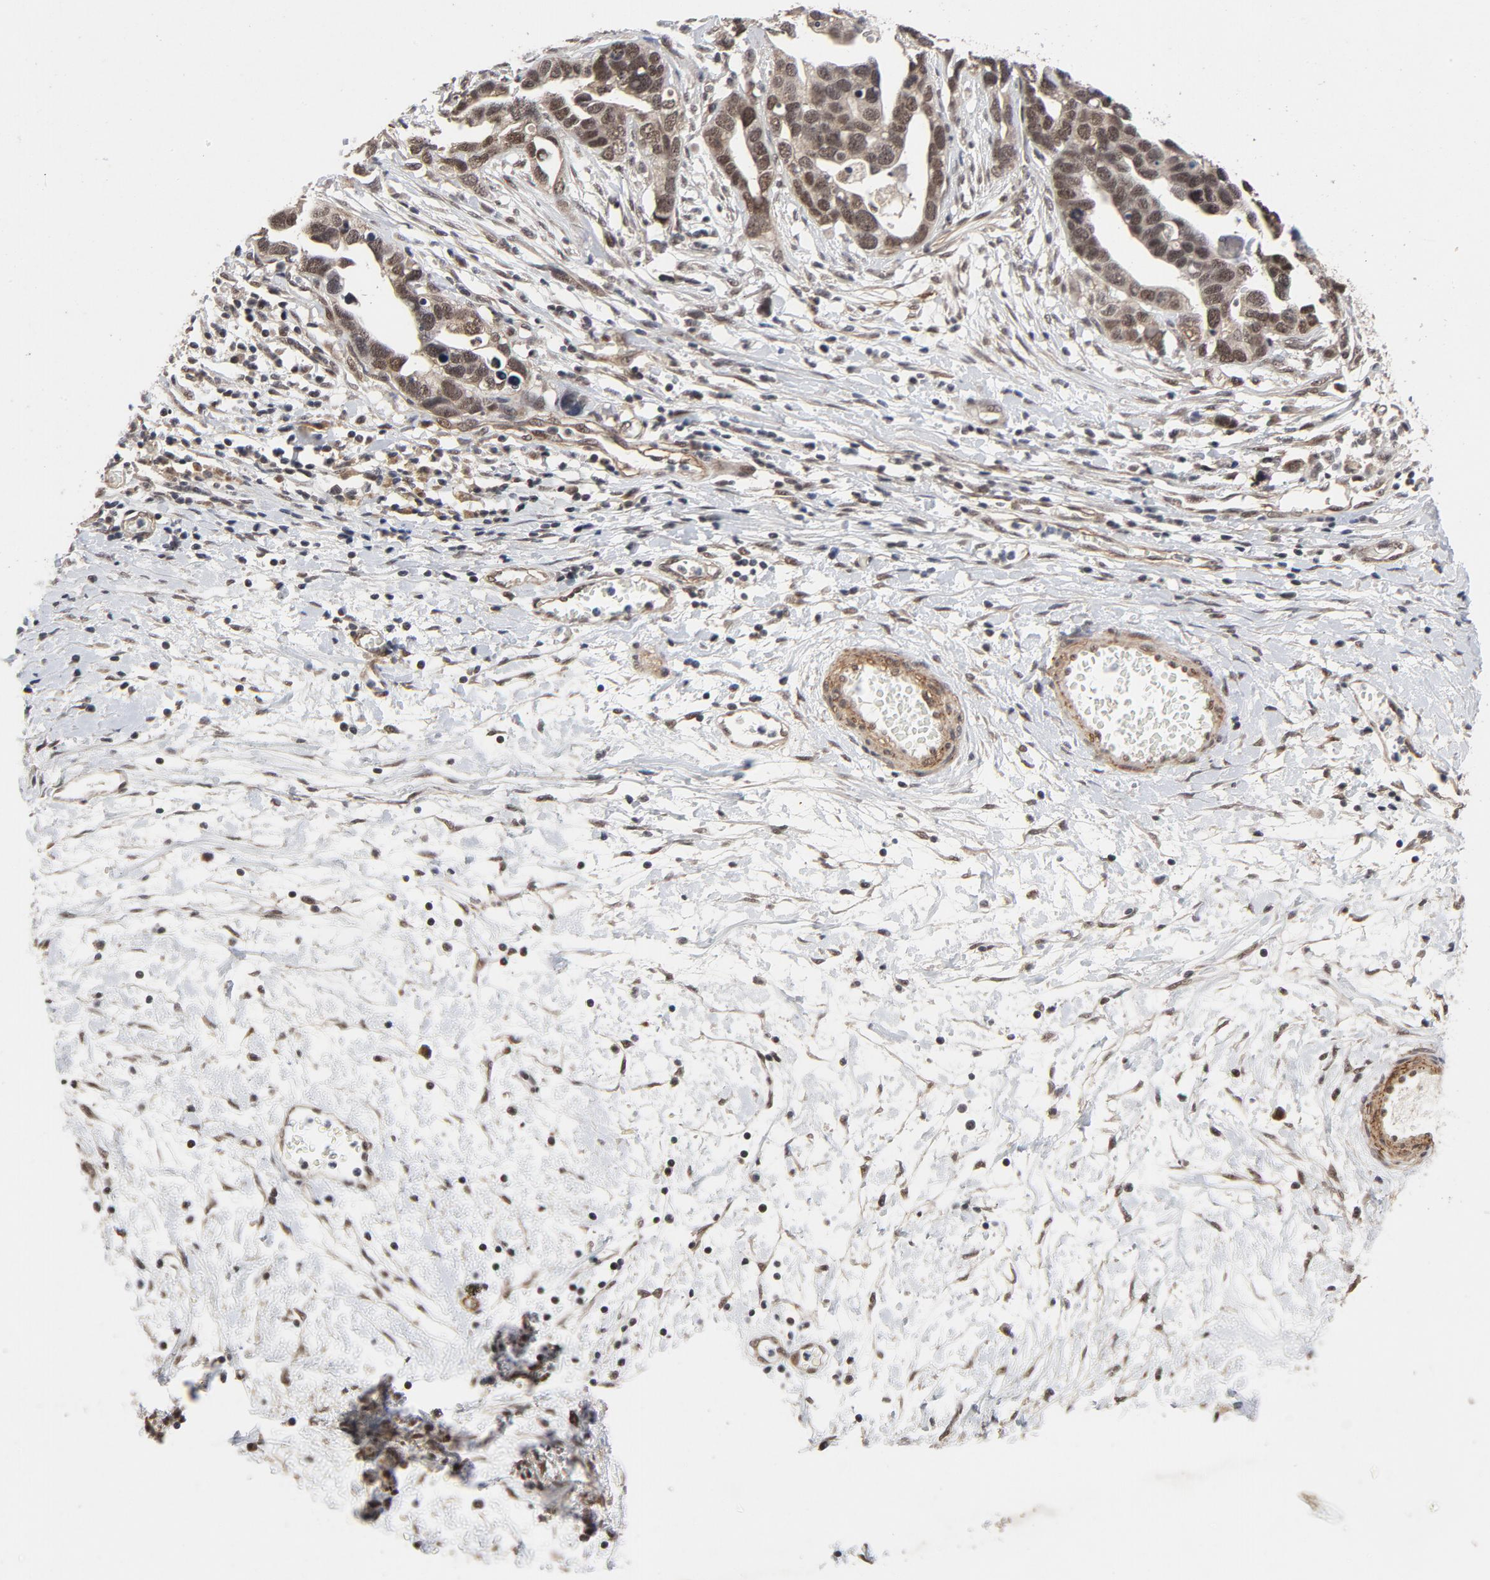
{"staining": {"intensity": "moderate", "quantity": ">75%", "location": "nuclear"}, "tissue": "ovarian cancer", "cell_type": "Tumor cells", "image_type": "cancer", "snomed": [{"axis": "morphology", "description": "Cystadenocarcinoma, serous, NOS"}, {"axis": "topography", "description": "Ovary"}], "caption": "A photomicrograph showing moderate nuclear staining in about >75% of tumor cells in ovarian serous cystadenocarcinoma, as visualized by brown immunohistochemical staining.", "gene": "ZKSCAN8", "patient": {"sex": "female", "age": 54}}